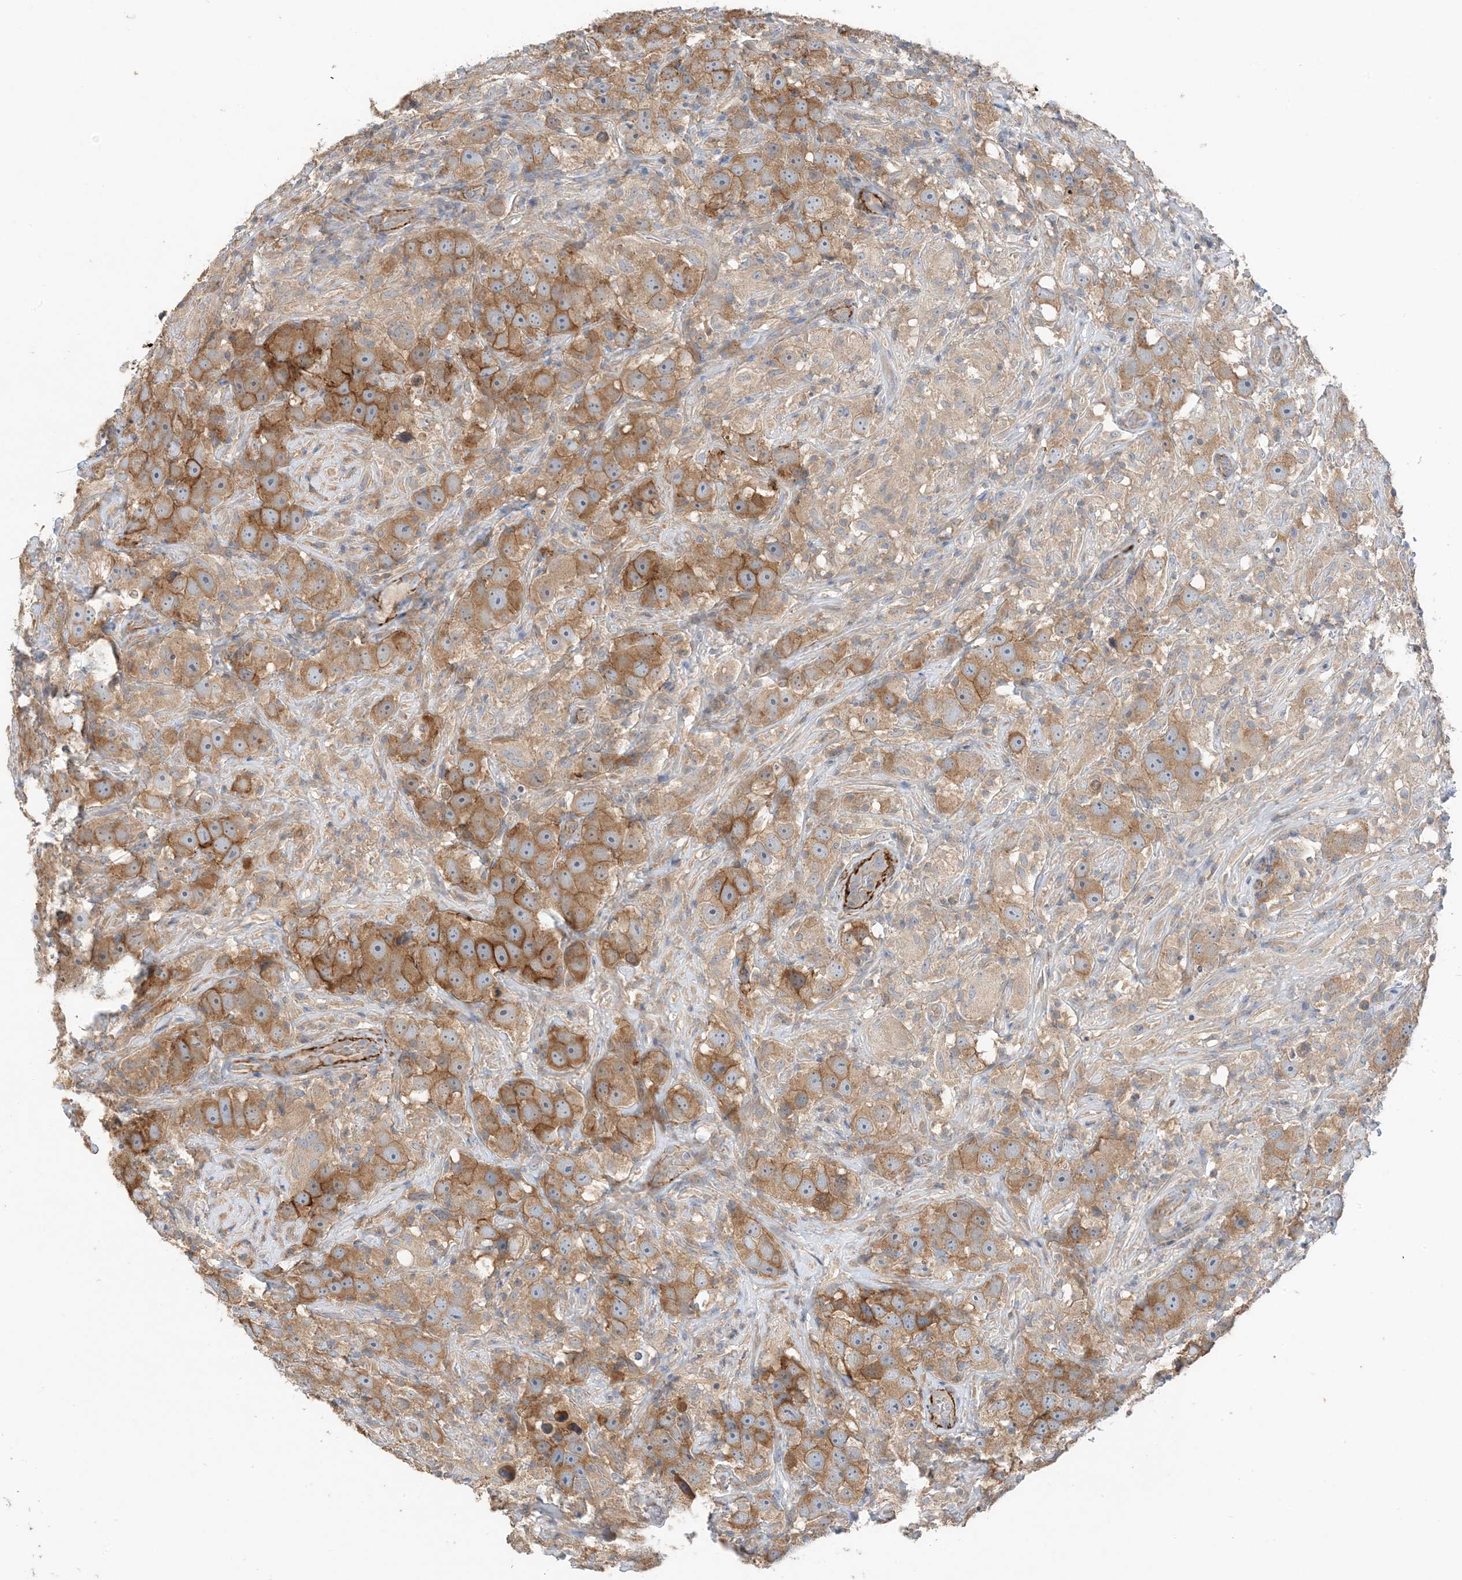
{"staining": {"intensity": "moderate", "quantity": ">75%", "location": "cytoplasmic/membranous"}, "tissue": "testis cancer", "cell_type": "Tumor cells", "image_type": "cancer", "snomed": [{"axis": "morphology", "description": "Seminoma, NOS"}, {"axis": "topography", "description": "Testis"}], "caption": "High-magnification brightfield microscopy of testis seminoma stained with DAB (3,3'-diaminobenzidine) (brown) and counterstained with hematoxylin (blue). tumor cells exhibit moderate cytoplasmic/membranous staining is present in about>75% of cells. The staining was performed using DAB (3,3'-diaminobenzidine) to visualize the protein expression in brown, while the nuclei were stained in blue with hematoxylin (Magnification: 20x).", "gene": "KIFBP", "patient": {"sex": "male", "age": 49}}